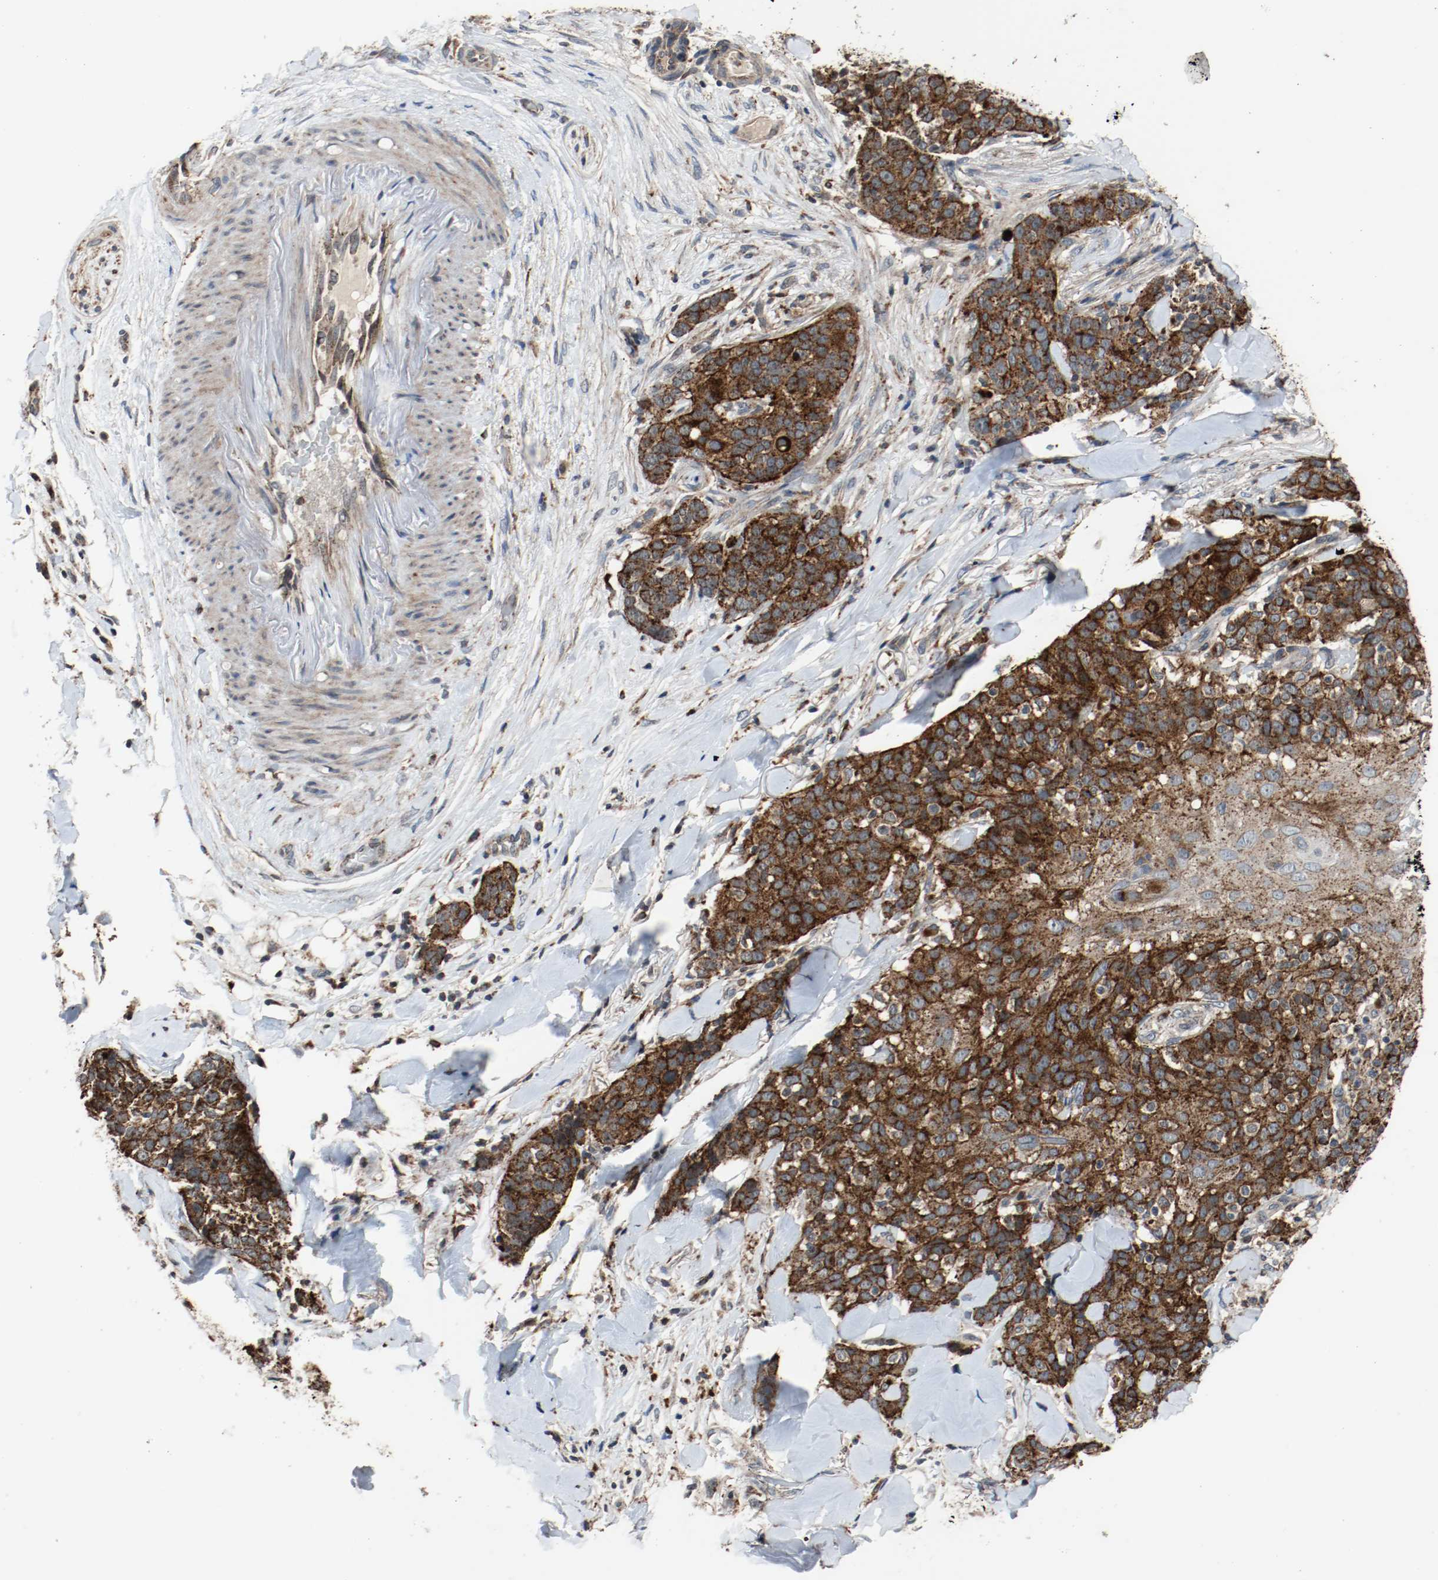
{"staining": {"intensity": "strong", "quantity": ">75%", "location": "cytoplasmic/membranous"}, "tissue": "skin cancer", "cell_type": "Tumor cells", "image_type": "cancer", "snomed": [{"axis": "morphology", "description": "Normal tissue, NOS"}, {"axis": "morphology", "description": "Squamous cell carcinoma, NOS"}, {"axis": "topography", "description": "Skin"}], "caption": "Protein positivity by immunohistochemistry reveals strong cytoplasmic/membranous positivity in about >75% of tumor cells in squamous cell carcinoma (skin).", "gene": "LAMP2", "patient": {"sex": "female", "age": 83}}